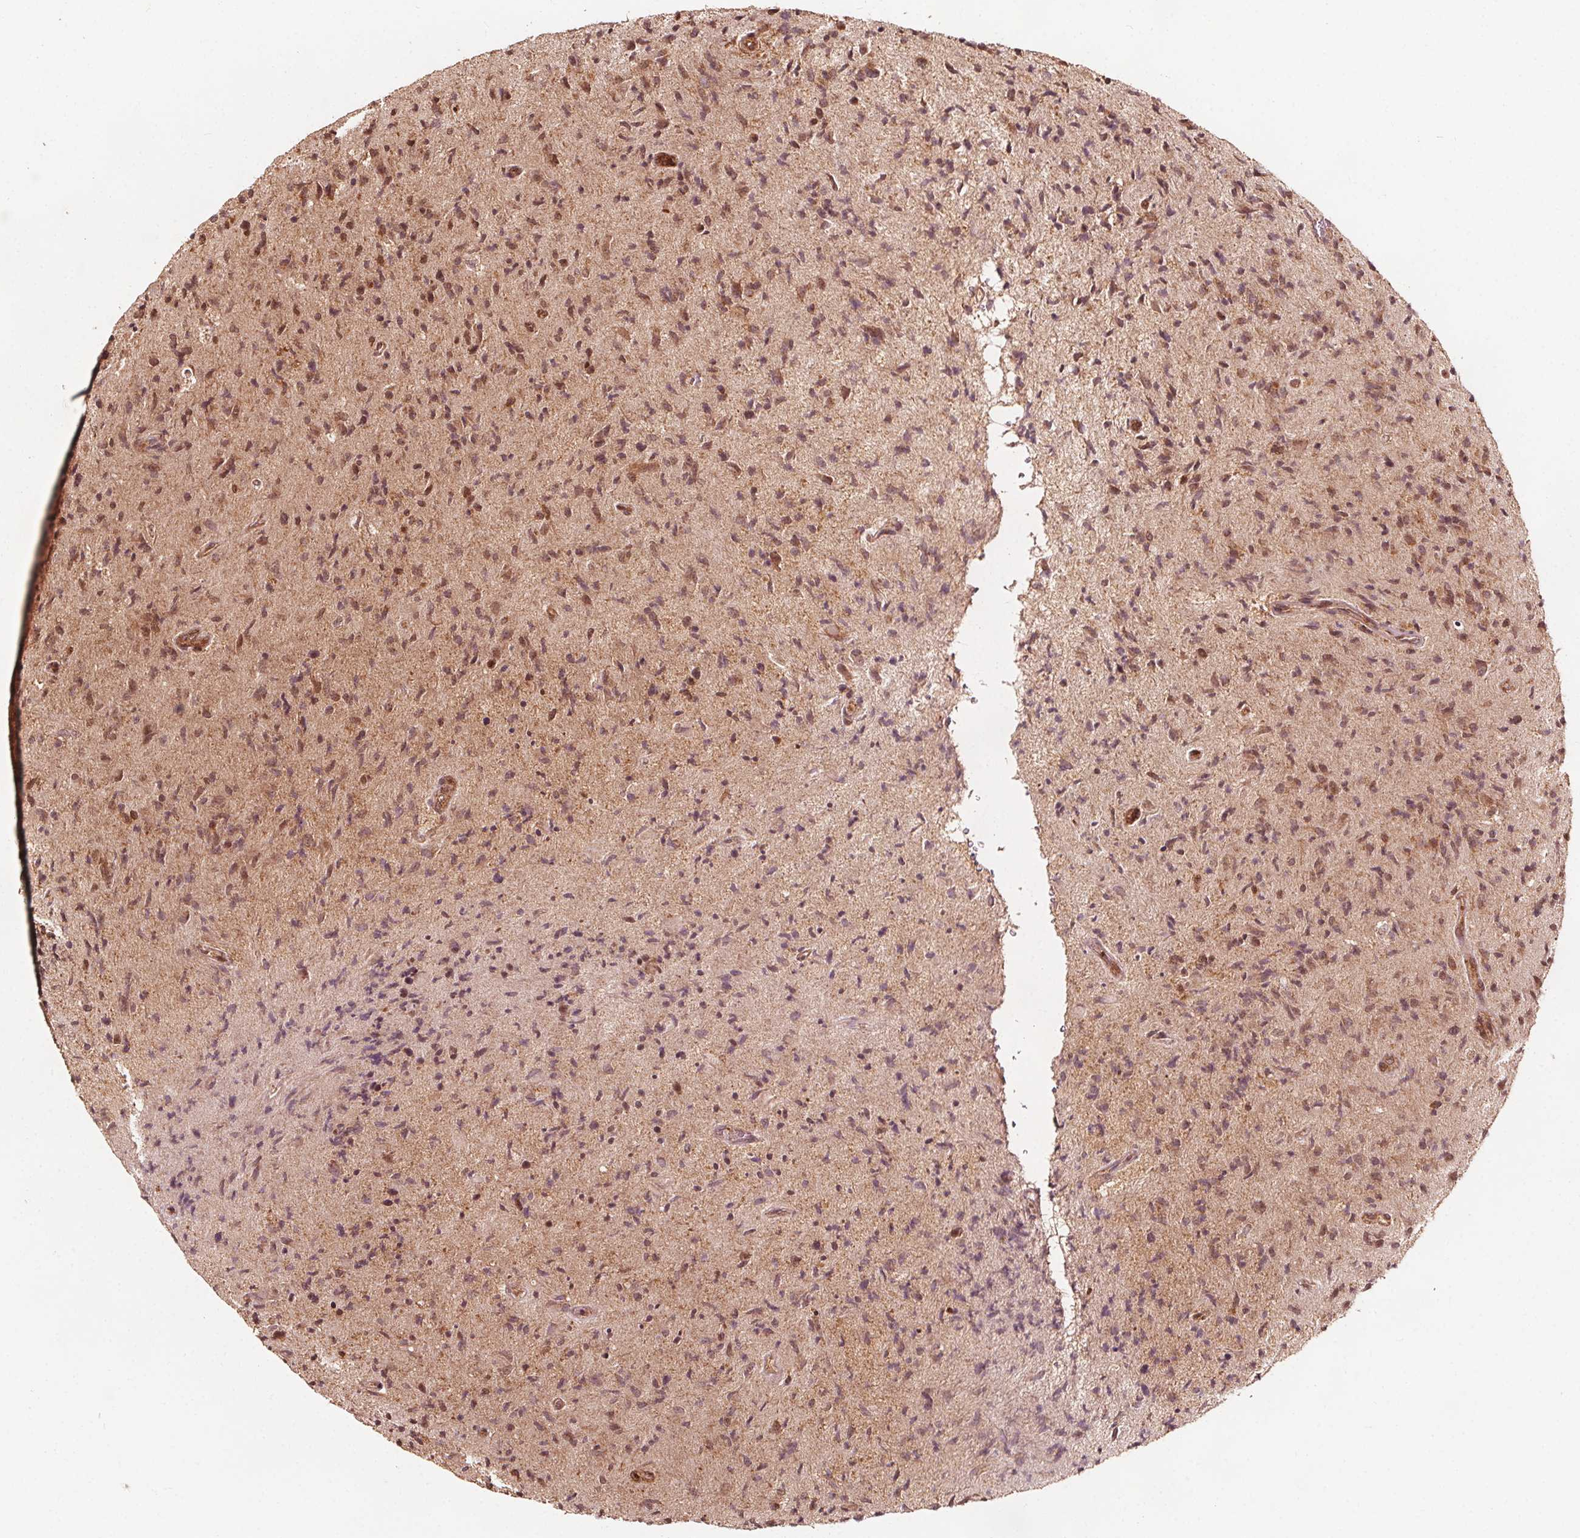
{"staining": {"intensity": "moderate", "quantity": ">75%", "location": "cytoplasmic/membranous,nuclear"}, "tissue": "glioma", "cell_type": "Tumor cells", "image_type": "cancer", "snomed": [{"axis": "morphology", "description": "Glioma, malignant, High grade"}, {"axis": "topography", "description": "Brain"}], "caption": "This is an image of immunohistochemistry staining of malignant glioma (high-grade), which shows moderate expression in the cytoplasmic/membranous and nuclear of tumor cells.", "gene": "AIP", "patient": {"sex": "male", "age": 54}}